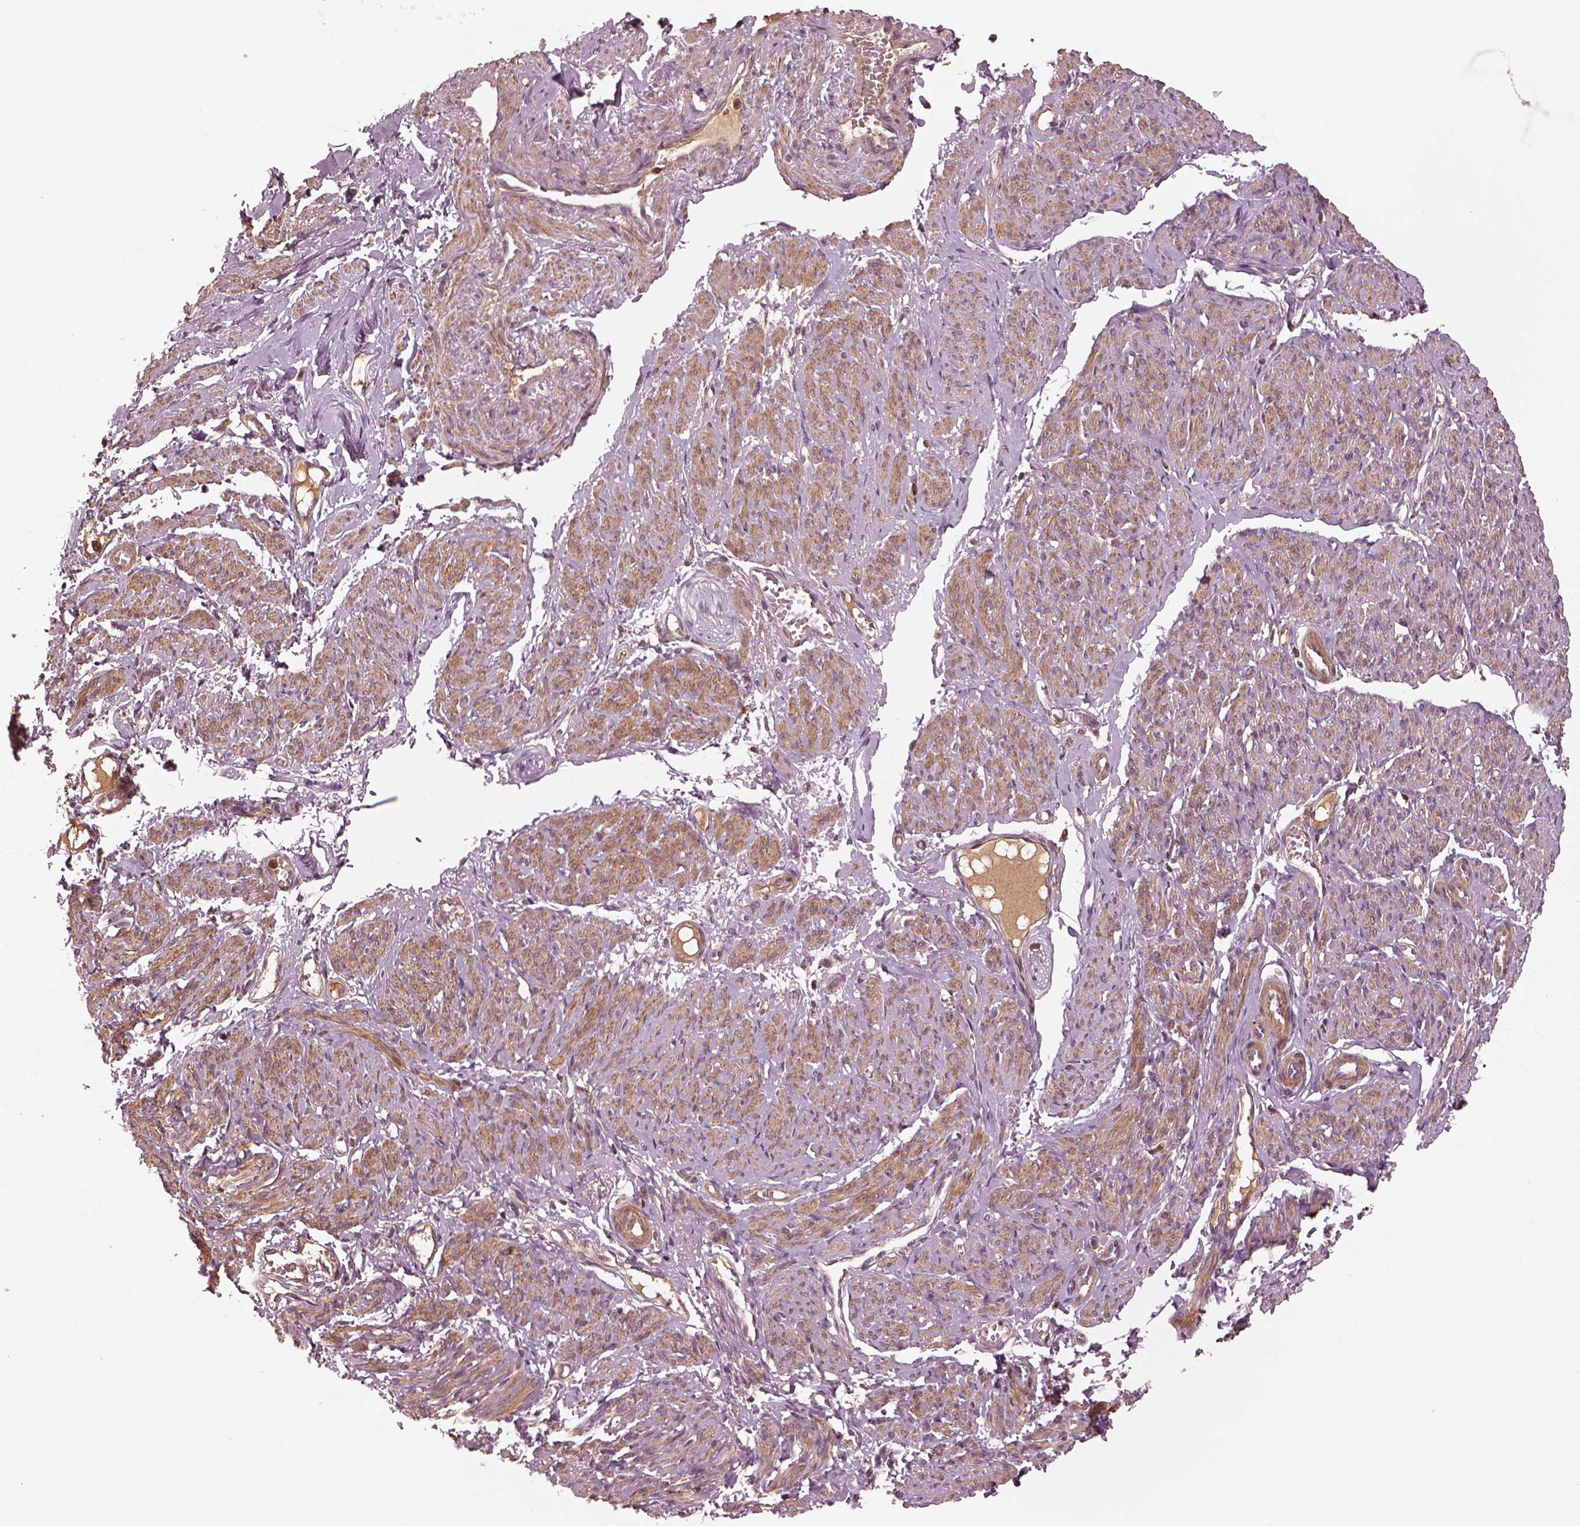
{"staining": {"intensity": "moderate", "quantity": ">75%", "location": "cytoplasmic/membranous"}, "tissue": "smooth muscle", "cell_type": "Smooth muscle cells", "image_type": "normal", "snomed": [{"axis": "morphology", "description": "Normal tissue, NOS"}, {"axis": "topography", "description": "Smooth muscle"}], "caption": "Moderate cytoplasmic/membranous staining is present in about >75% of smooth muscle cells in benign smooth muscle. Immunohistochemistry stains the protein of interest in brown and the nuclei are stained blue.", "gene": "ASCC2", "patient": {"sex": "female", "age": 65}}